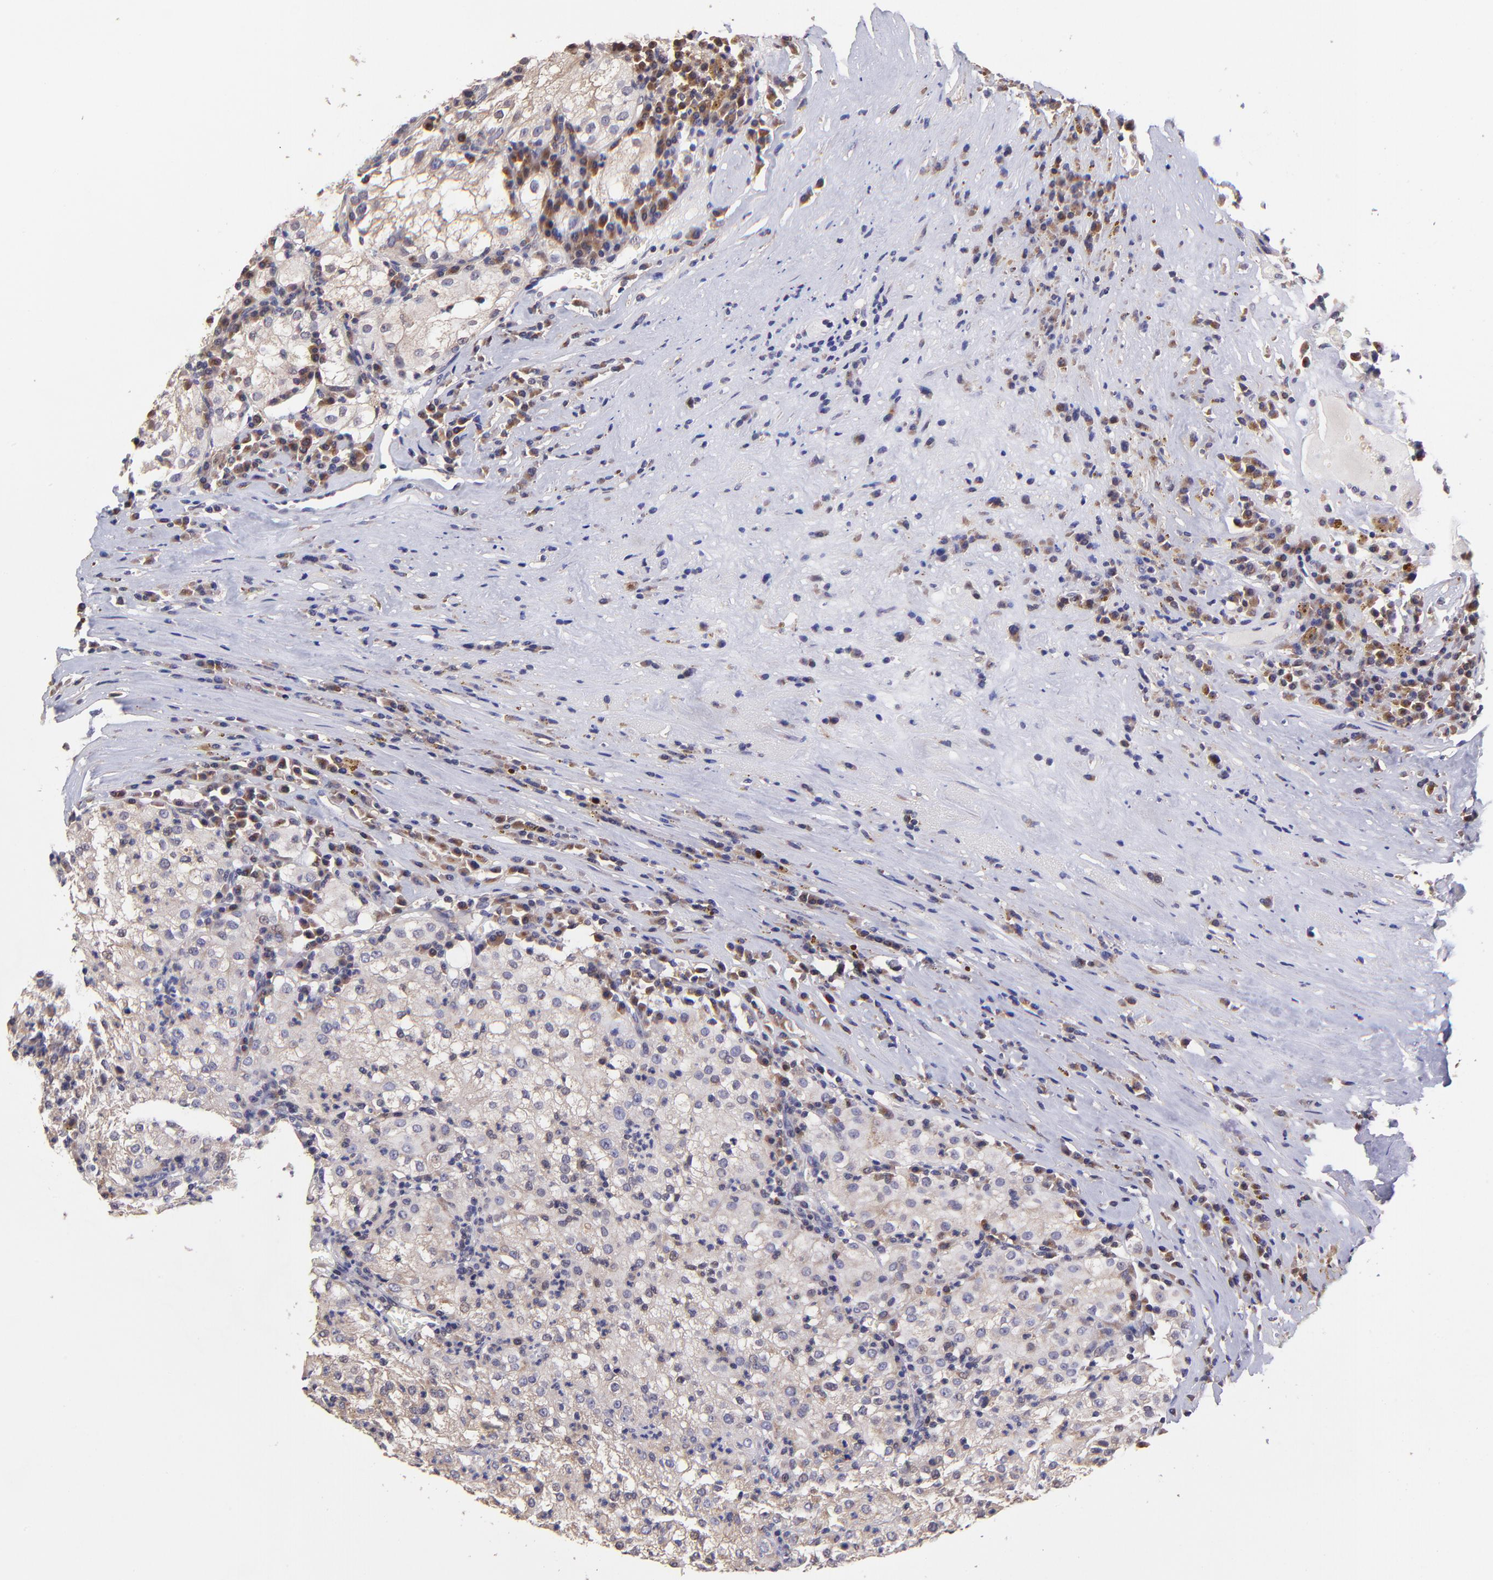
{"staining": {"intensity": "moderate", "quantity": ">75%", "location": "cytoplasmic/membranous"}, "tissue": "renal cancer", "cell_type": "Tumor cells", "image_type": "cancer", "snomed": [{"axis": "morphology", "description": "Adenocarcinoma, NOS"}, {"axis": "topography", "description": "Kidney"}], "caption": "Human renal adenocarcinoma stained with a brown dye reveals moderate cytoplasmic/membranous positive positivity in about >75% of tumor cells.", "gene": "NSF", "patient": {"sex": "male", "age": 59}}